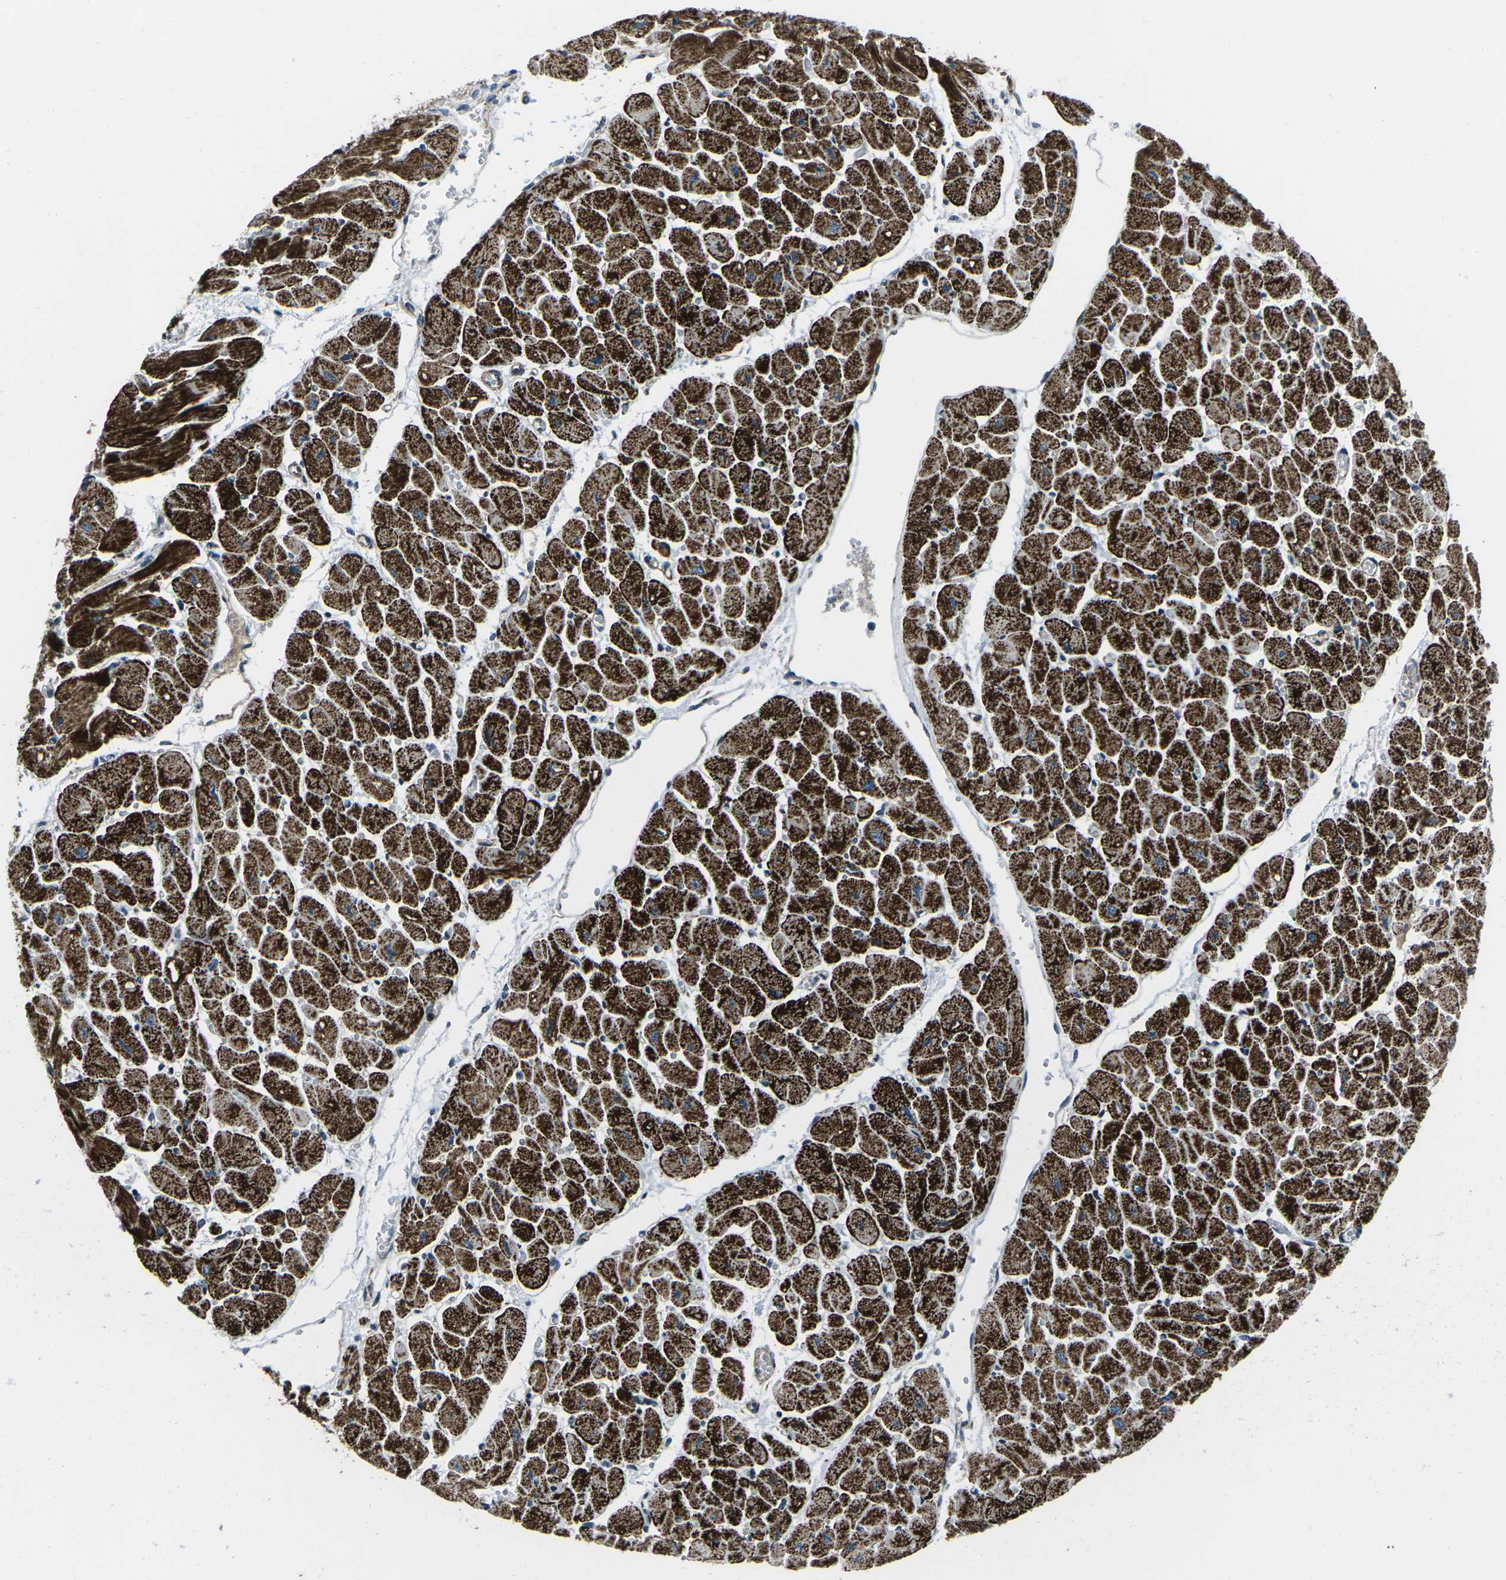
{"staining": {"intensity": "strong", "quantity": ">75%", "location": "cytoplasmic/membranous"}, "tissue": "heart muscle", "cell_type": "Cardiomyocytes", "image_type": "normal", "snomed": [{"axis": "morphology", "description": "Normal tissue, NOS"}, {"axis": "topography", "description": "Heart"}], "caption": "Benign heart muscle was stained to show a protein in brown. There is high levels of strong cytoplasmic/membranous expression in about >75% of cardiomyocytes. Using DAB (3,3'-diaminobenzidine) (brown) and hematoxylin (blue) stains, captured at high magnification using brightfield microscopy.", "gene": "RFESD", "patient": {"sex": "female", "age": 54}}